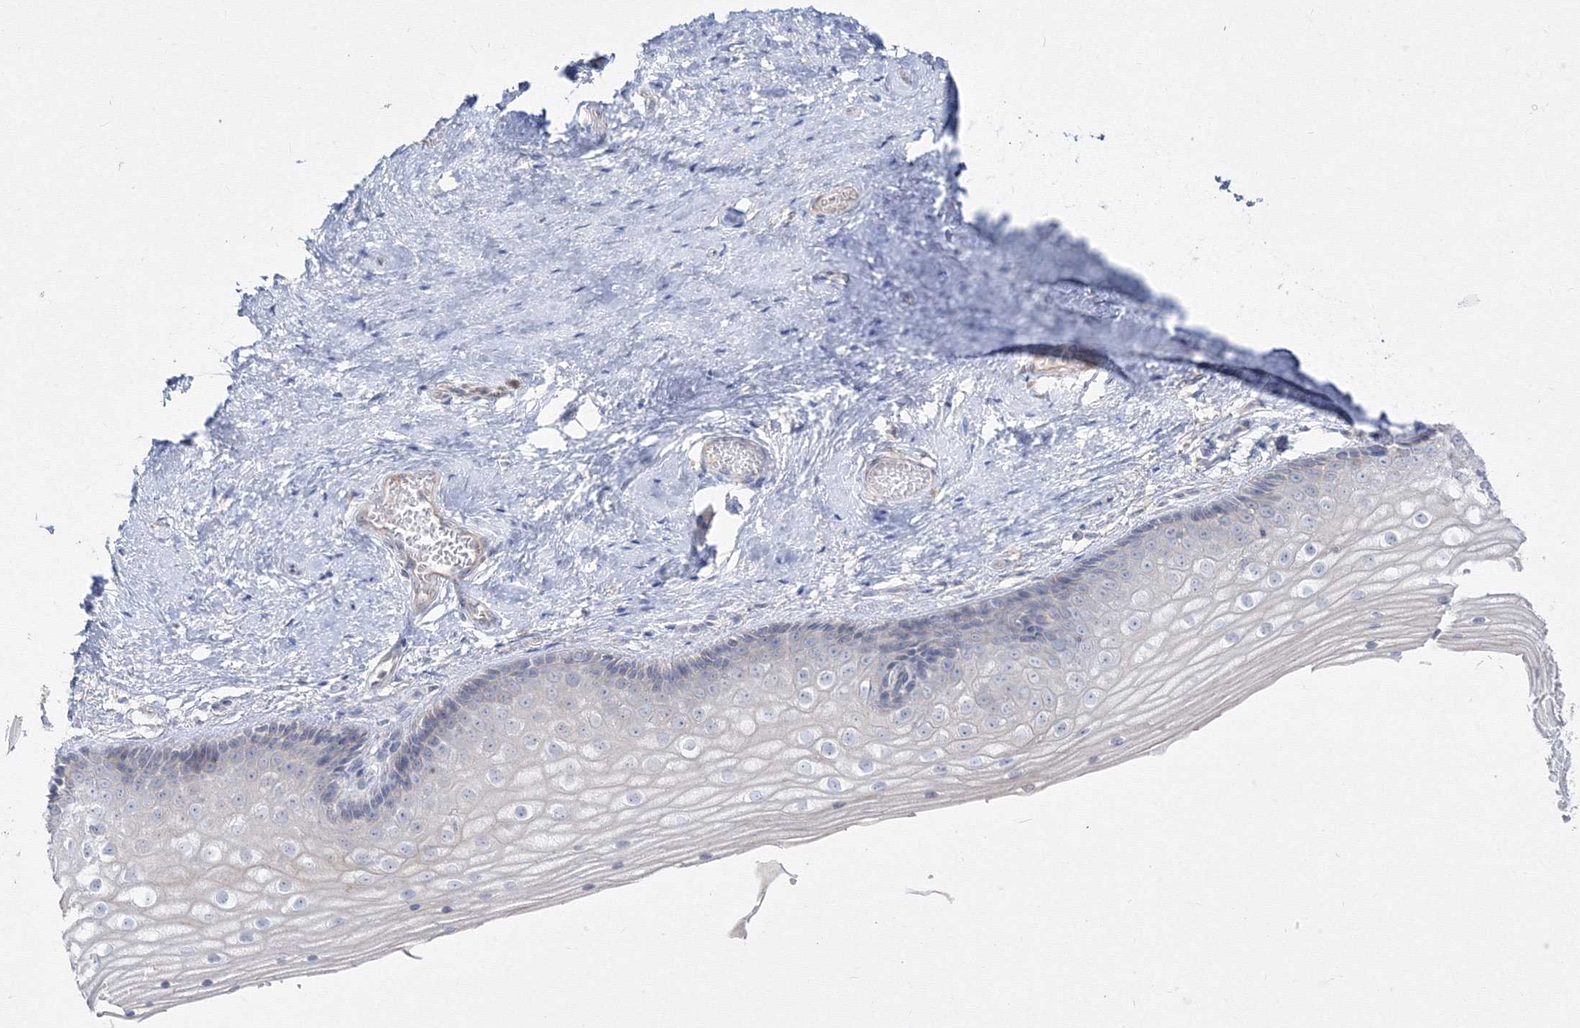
{"staining": {"intensity": "moderate", "quantity": "<25%", "location": "nuclear"}, "tissue": "vagina", "cell_type": "Squamous epithelial cells", "image_type": "normal", "snomed": [{"axis": "morphology", "description": "Normal tissue, NOS"}, {"axis": "topography", "description": "Vagina"}], "caption": "This is a micrograph of IHC staining of benign vagina, which shows moderate staining in the nuclear of squamous epithelial cells.", "gene": "FBXL8", "patient": {"sex": "female", "age": 46}}